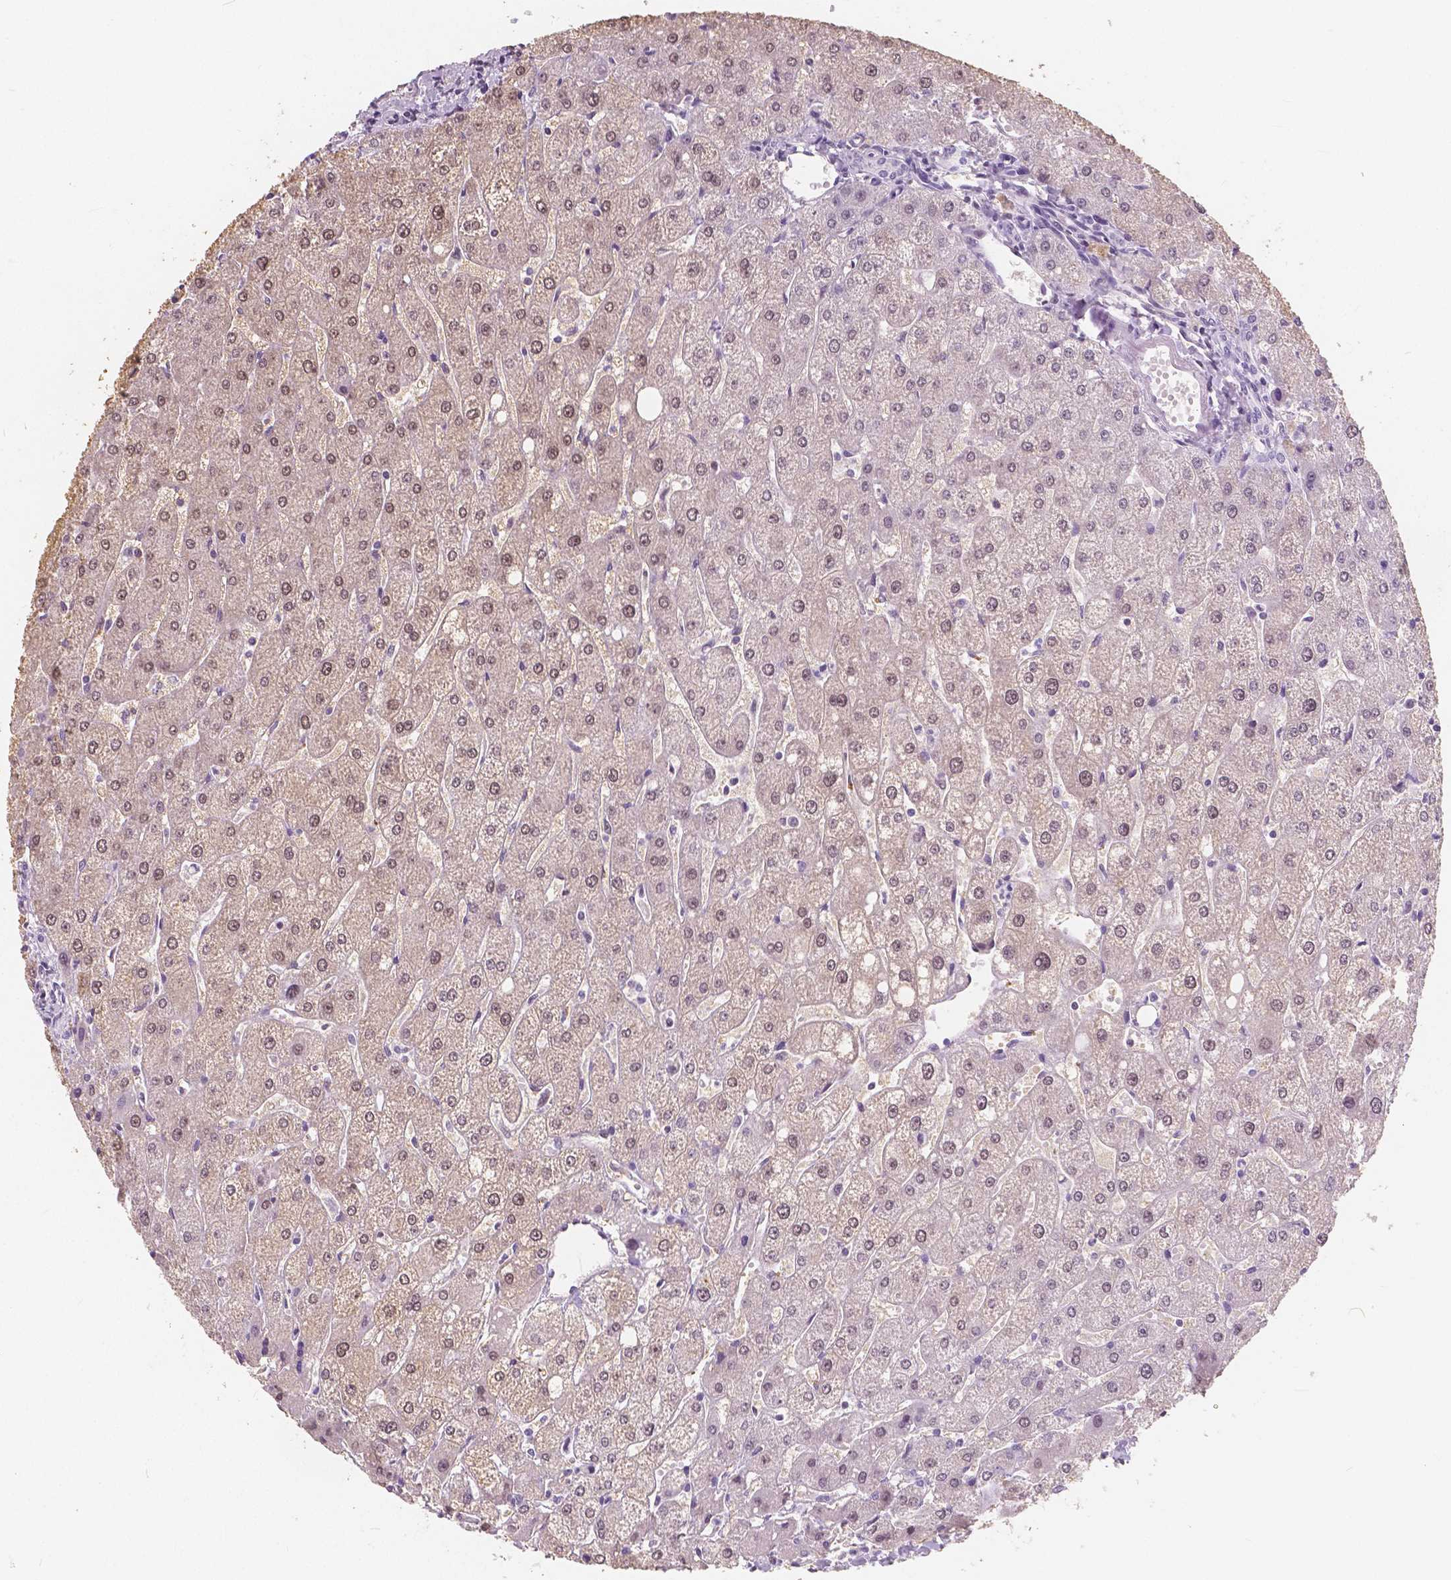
{"staining": {"intensity": "negative", "quantity": "none", "location": "none"}, "tissue": "liver", "cell_type": "Cholangiocytes", "image_type": "normal", "snomed": [{"axis": "morphology", "description": "Normal tissue, NOS"}, {"axis": "topography", "description": "Liver"}], "caption": "A high-resolution micrograph shows IHC staining of normal liver, which reveals no significant expression in cholangiocytes.", "gene": "NOLC1", "patient": {"sex": "male", "age": 67}}